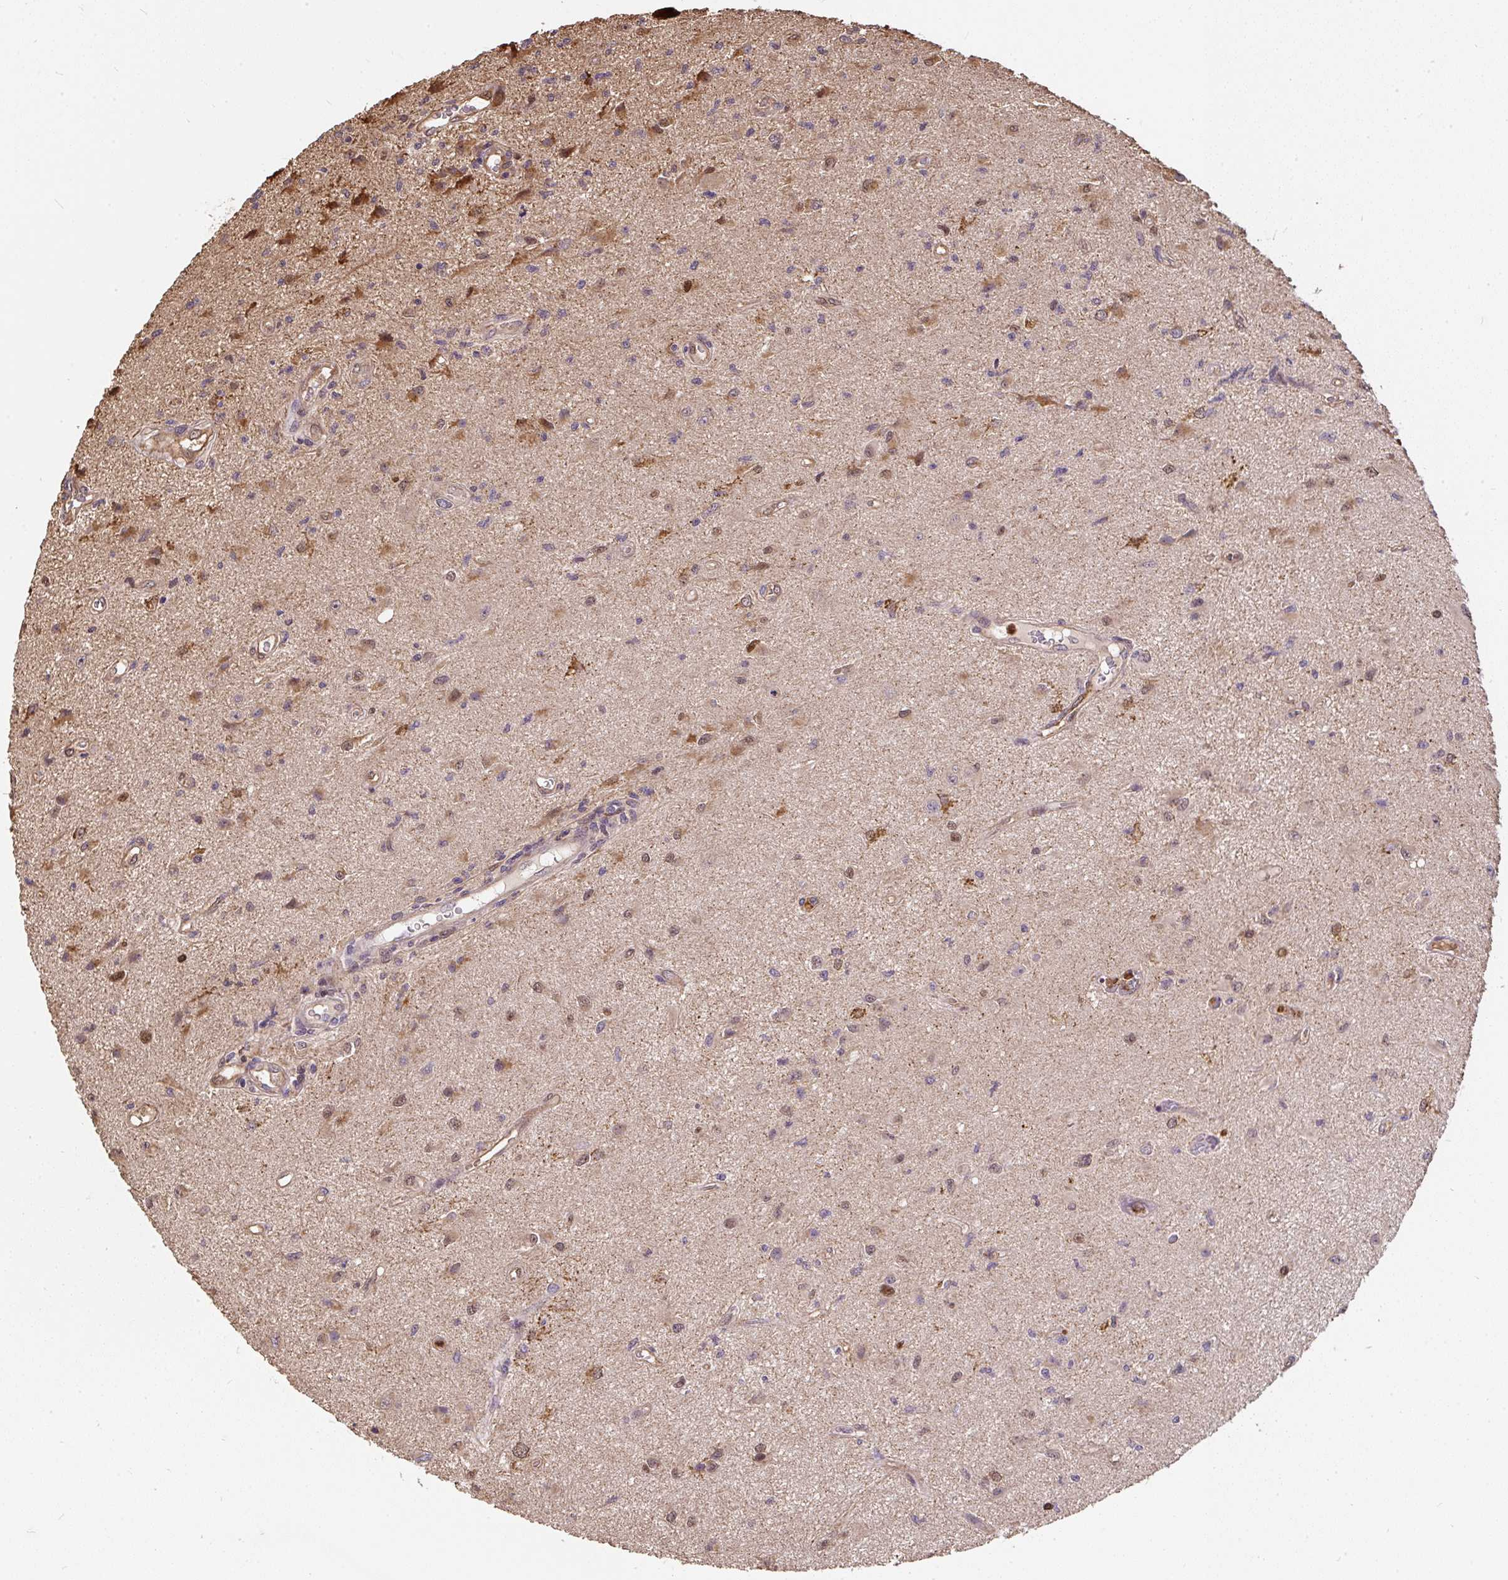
{"staining": {"intensity": "moderate", "quantity": "<25%", "location": "cytoplasmic/membranous"}, "tissue": "glioma", "cell_type": "Tumor cells", "image_type": "cancer", "snomed": [{"axis": "morphology", "description": "Glioma, malignant, High grade"}, {"axis": "topography", "description": "Brain"}], "caption": "Glioma stained with DAB IHC displays low levels of moderate cytoplasmic/membranous expression in about <25% of tumor cells.", "gene": "PUS7L", "patient": {"sex": "male", "age": 67}}